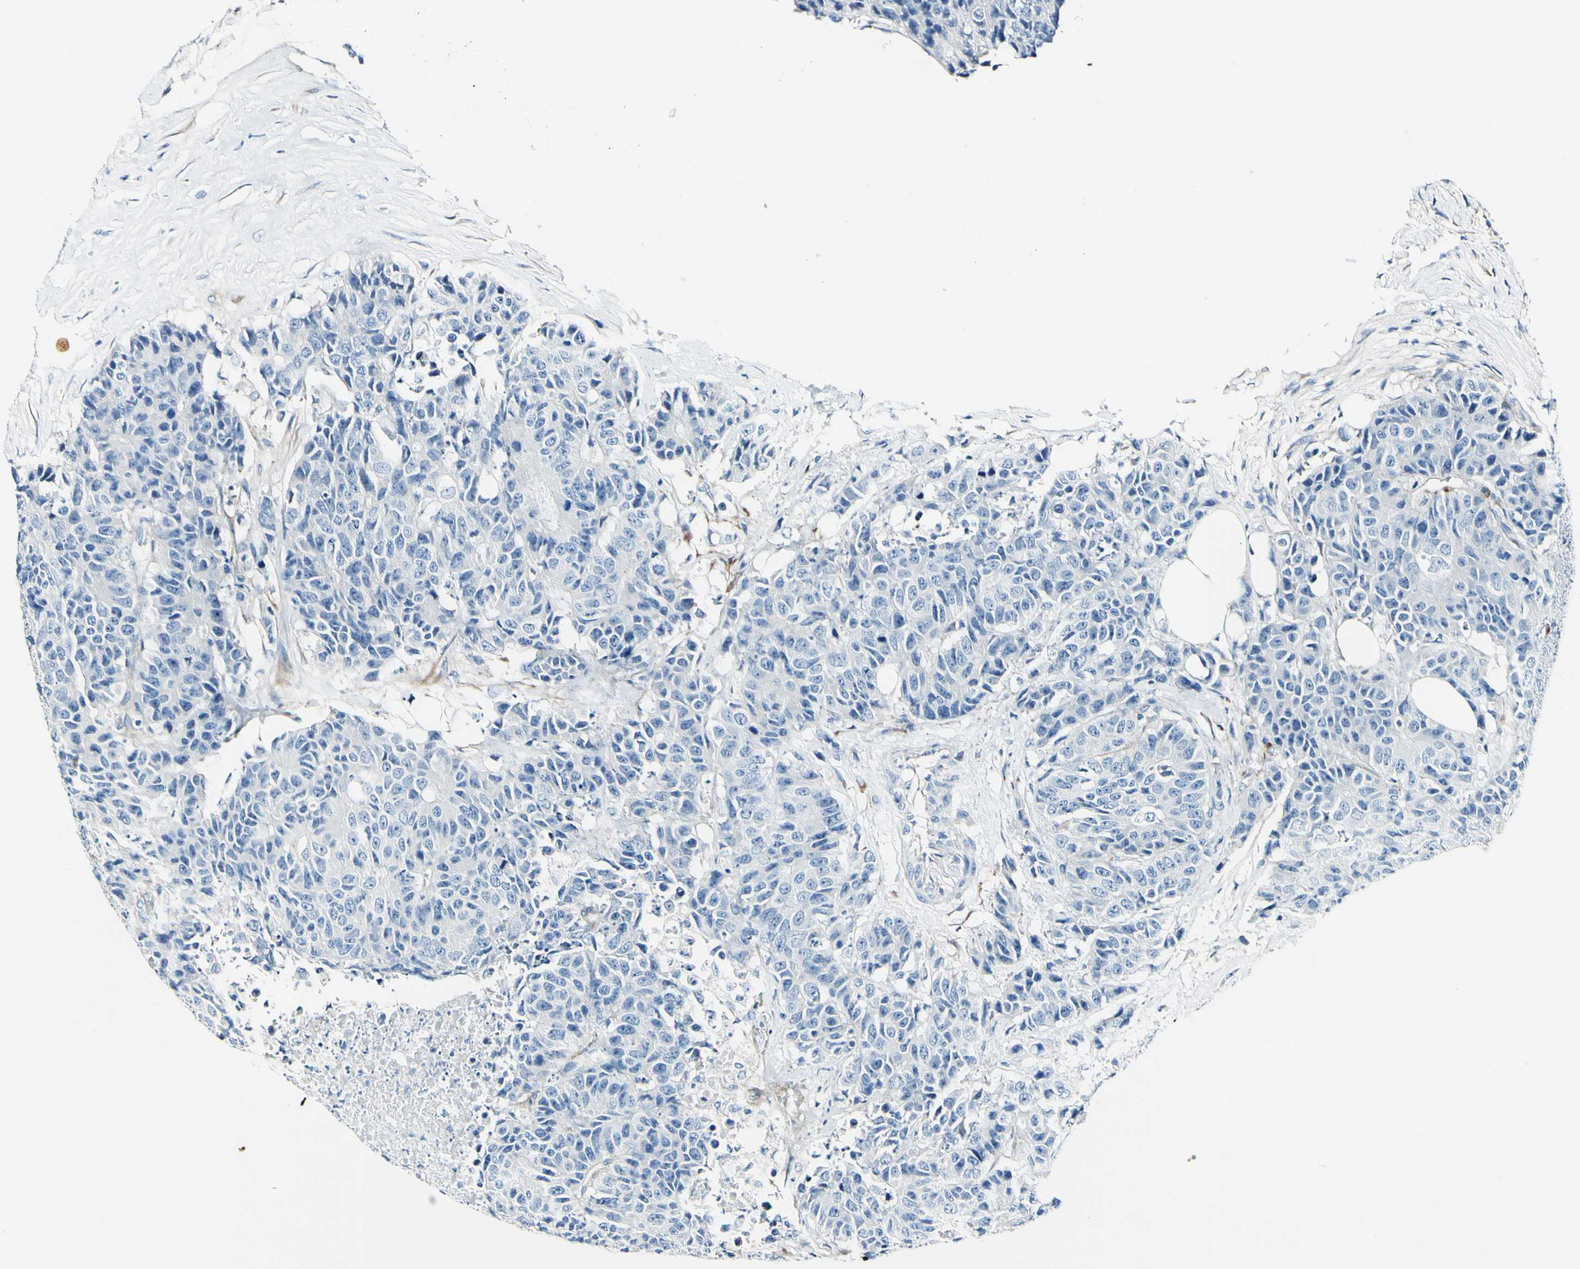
{"staining": {"intensity": "negative", "quantity": "none", "location": "none"}, "tissue": "colorectal cancer", "cell_type": "Tumor cells", "image_type": "cancer", "snomed": [{"axis": "morphology", "description": "Adenocarcinoma, NOS"}, {"axis": "topography", "description": "Colon"}], "caption": "Protein analysis of colorectal cancer (adenocarcinoma) reveals no significant staining in tumor cells.", "gene": "COL6A3", "patient": {"sex": "female", "age": 86}}